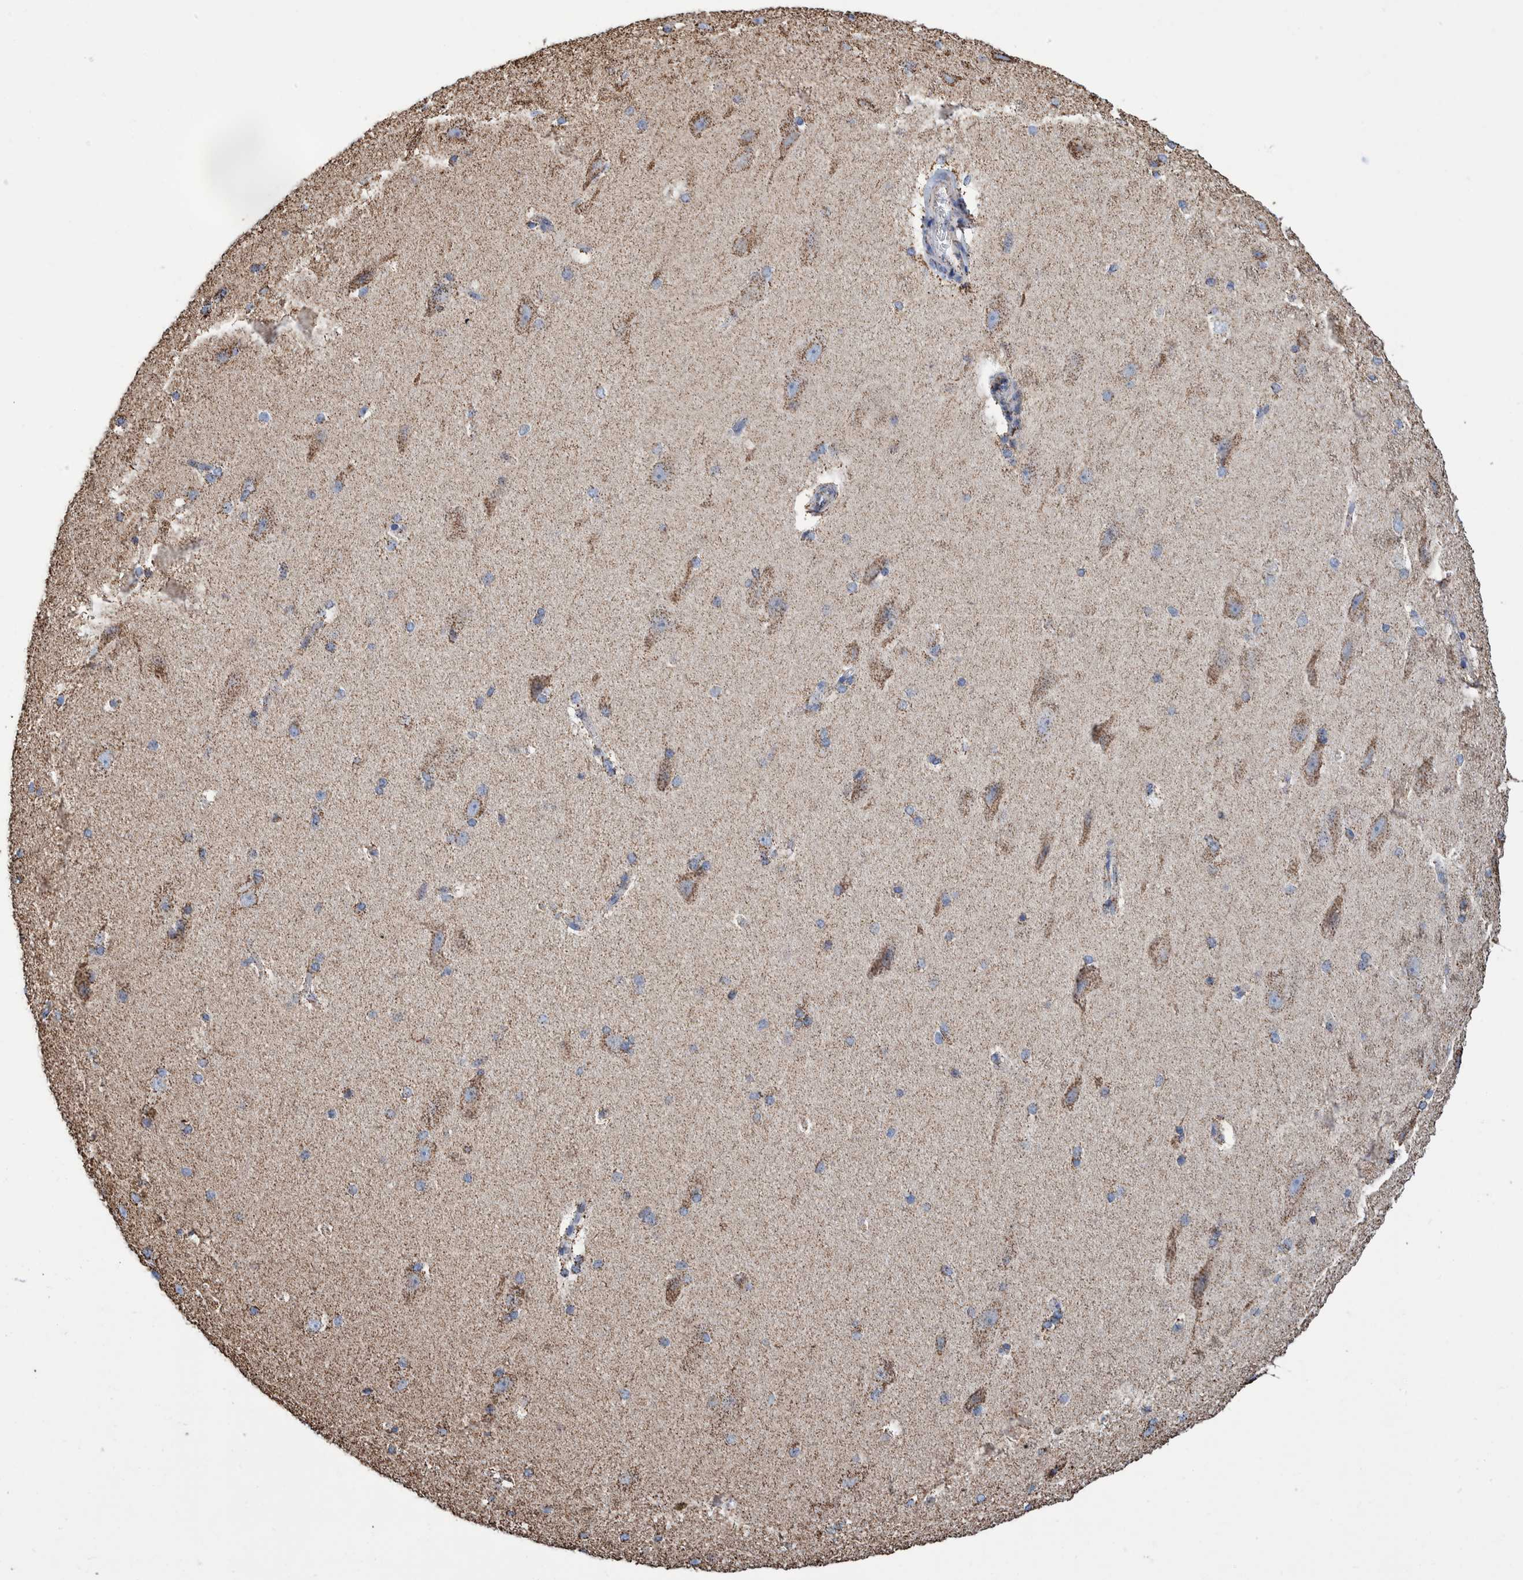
{"staining": {"intensity": "moderate", "quantity": ">75%", "location": "cytoplasmic/membranous"}, "tissue": "cerebral cortex", "cell_type": "Endothelial cells", "image_type": "normal", "snomed": [{"axis": "morphology", "description": "Normal tissue, NOS"}, {"axis": "topography", "description": "Cerebral cortex"}, {"axis": "topography", "description": "Hippocampus"}], "caption": "Cerebral cortex stained with immunohistochemistry demonstrates moderate cytoplasmic/membranous positivity in approximately >75% of endothelial cells. Nuclei are stained in blue.", "gene": "VPS26C", "patient": {"sex": "female", "age": 19}}